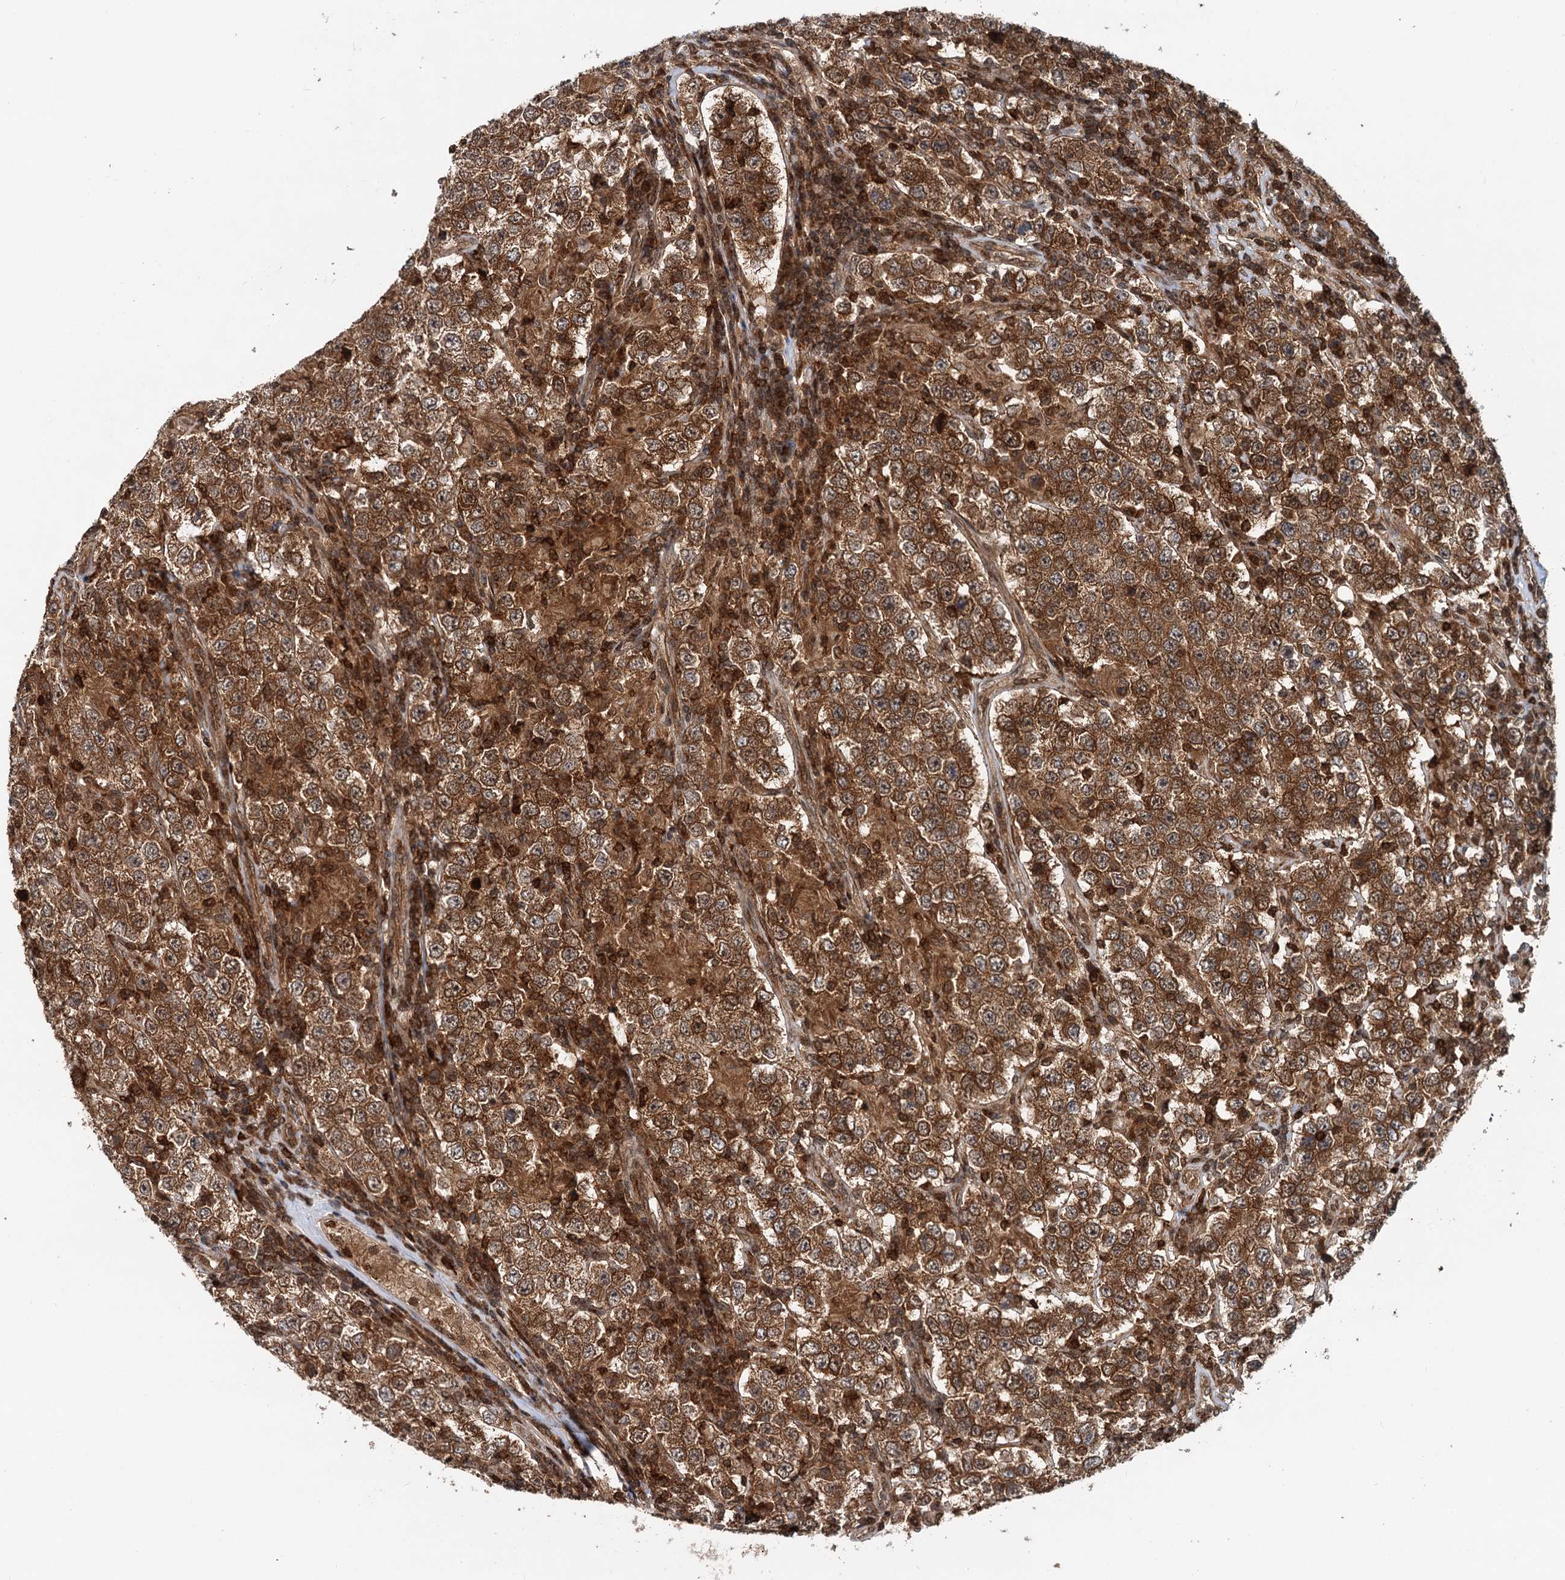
{"staining": {"intensity": "strong", "quantity": ">75%", "location": "cytoplasmic/membranous"}, "tissue": "testis cancer", "cell_type": "Tumor cells", "image_type": "cancer", "snomed": [{"axis": "morphology", "description": "Normal tissue, NOS"}, {"axis": "morphology", "description": "Urothelial carcinoma, High grade"}, {"axis": "morphology", "description": "Seminoma, NOS"}, {"axis": "morphology", "description": "Carcinoma, Embryonal, NOS"}, {"axis": "topography", "description": "Urinary bladder"}, {"axis": "topography", "description": "Testis"}], "caption": "Immunohistochemical staining of testis cancer (seminoma) demonstrates high levels of strong cytoplasmic/membranous protein expression in about >75% of tumor cells. The protein of interest is shown in brown color, while the nuclei are stained blue.", "gene": "STUB1", "patient": {"sex": "male", "age": 41}}